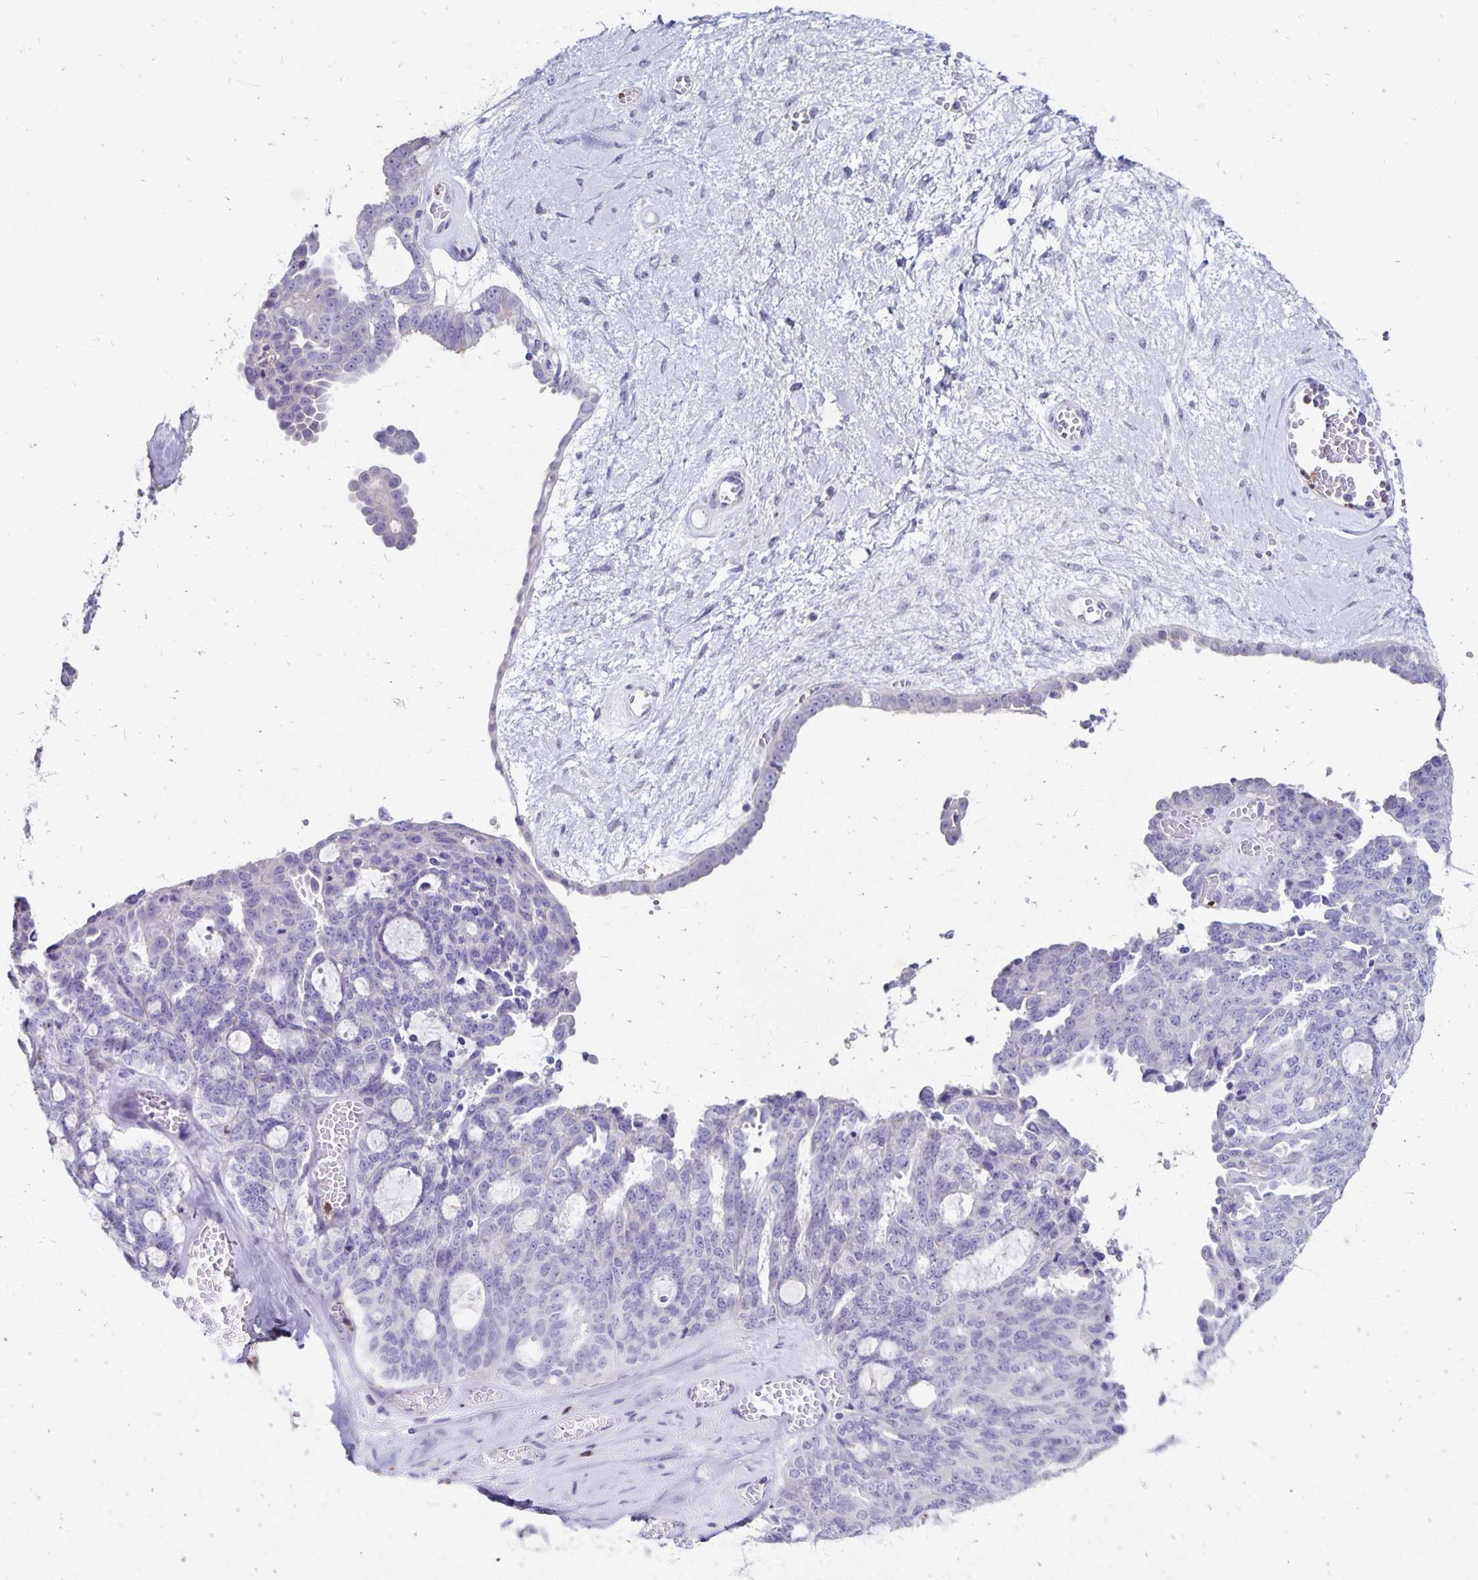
{"staining": {"intensity": "negative", "quantity": "none", "location": "none"}, "tissue": "ovarian cancer", "cell_type": "Tumor cells", "image_type": "cancer", "snomed": [{"axis": "morphology", "description": "Cystadenocarcinoma, serous, NOS"}, {"axis": "topography", "description": "Ovary"}], "caption": "DAB (3,3'-diaminobenzidine) immunohistochemical staining of ovarian serous cystadenocarcinoma shows no significant staining in tumor cells. (DAB immunohistochemistry (IHC) visualized using brightfield microscopy, high magnification).", "gene": "DYNLT4", "patient": {"sex": "female", "age": 71}}